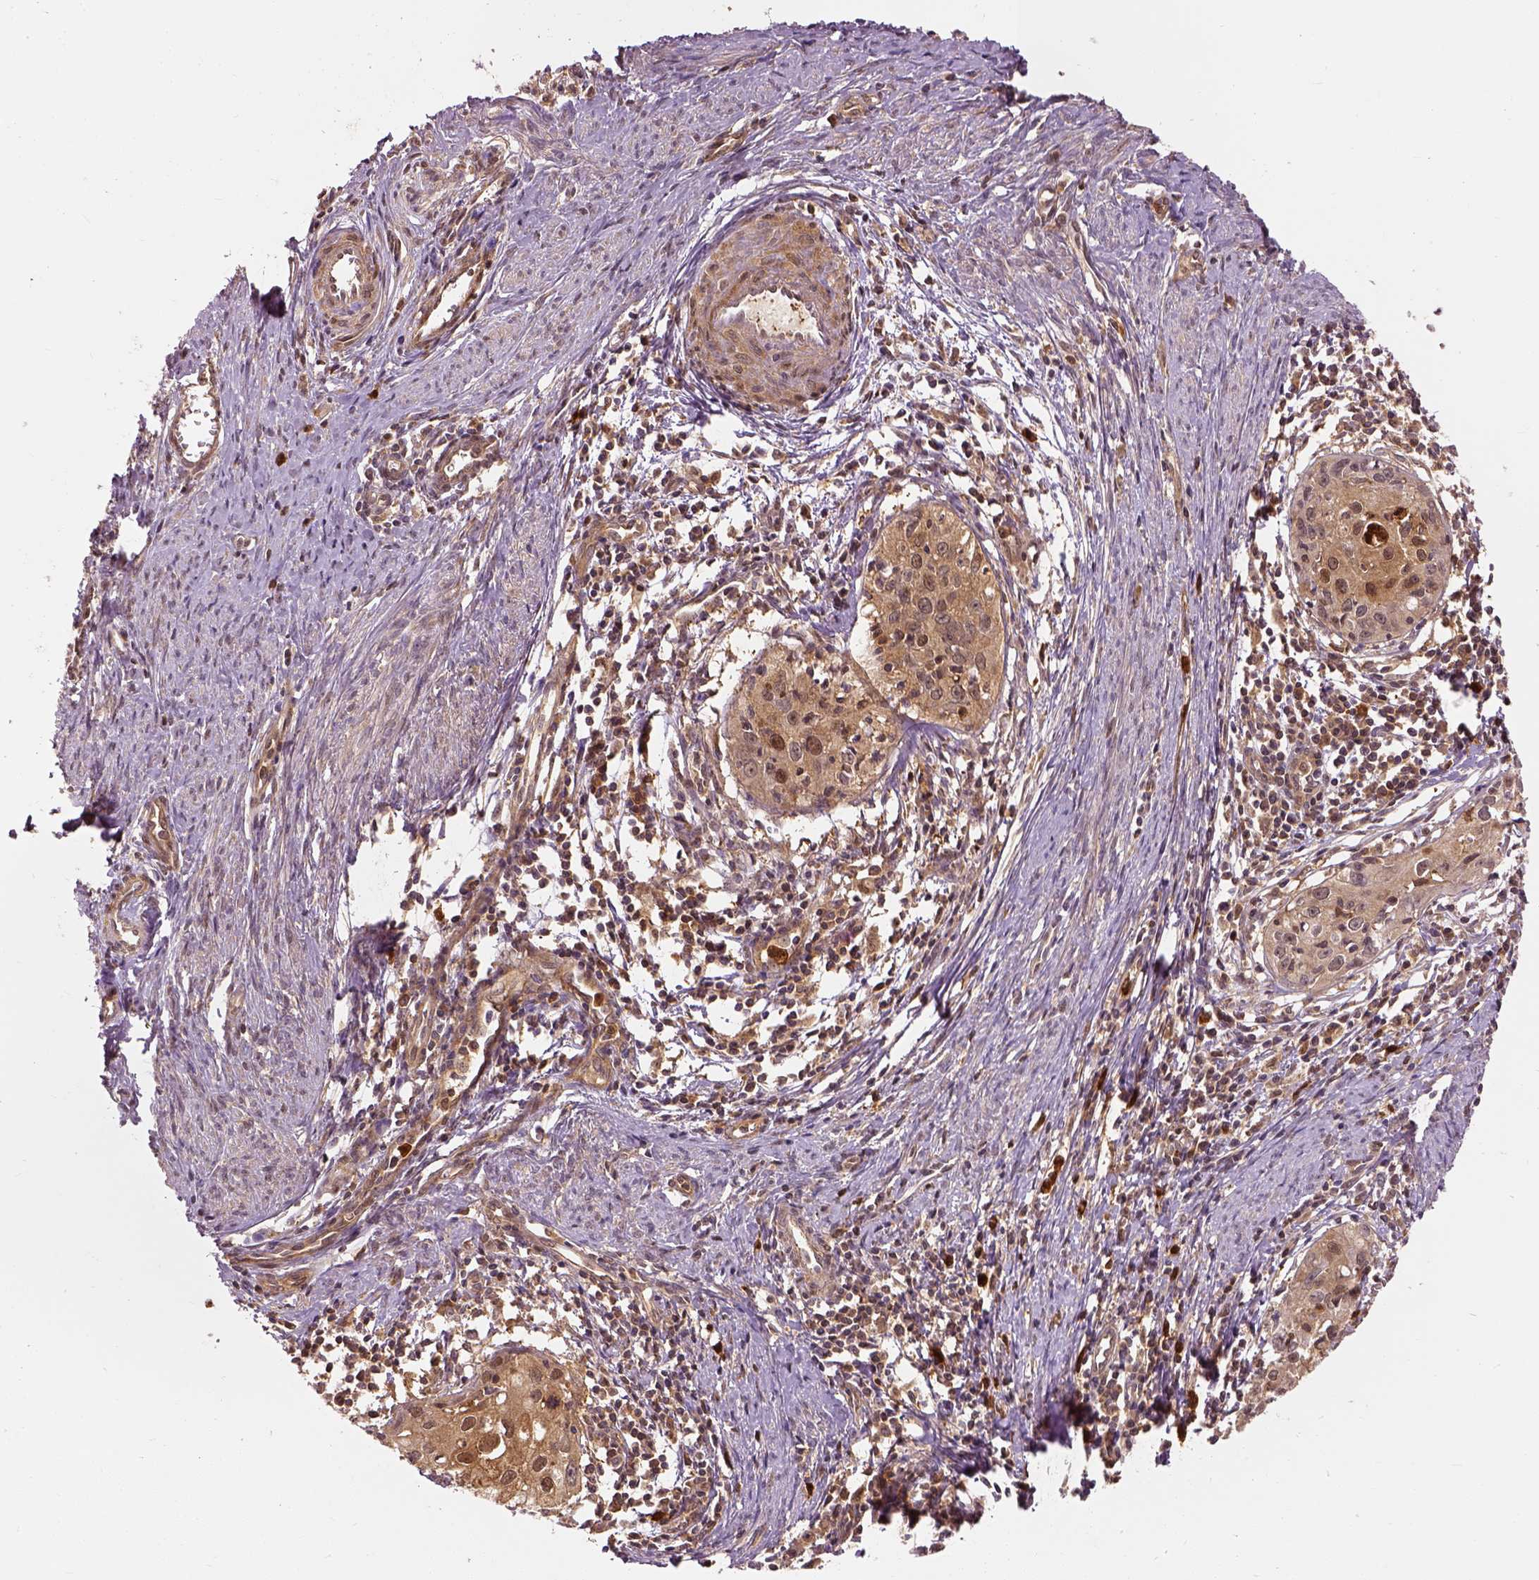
{"staining": {"intensity": "moderate", "quantity": ">75%", "location": "cytoplasmic/membranous"}, "tissue": "cervical cancer", "cell_type": "Tumor cells", "image_type": "cancer", "snomed": [{"axis": "morphology", "description": "Squamous cell carcinoma, NOS"}, {"axis": "topography", "description": "Cervix"}], "caption": "Immunohistochemistry (IHC) histopathology image of neoplastic tissue: human cervical squamous cell carcinoma stained using immunohistochemistry shows medium levels of moderate protein expression localized specifically in the cytoplasmic/membranous of tumor cells, appearing as a cytoplasmic/membranous brown color.", "gene": "GPI", "patient": {"sex": "female", "age": 40}}